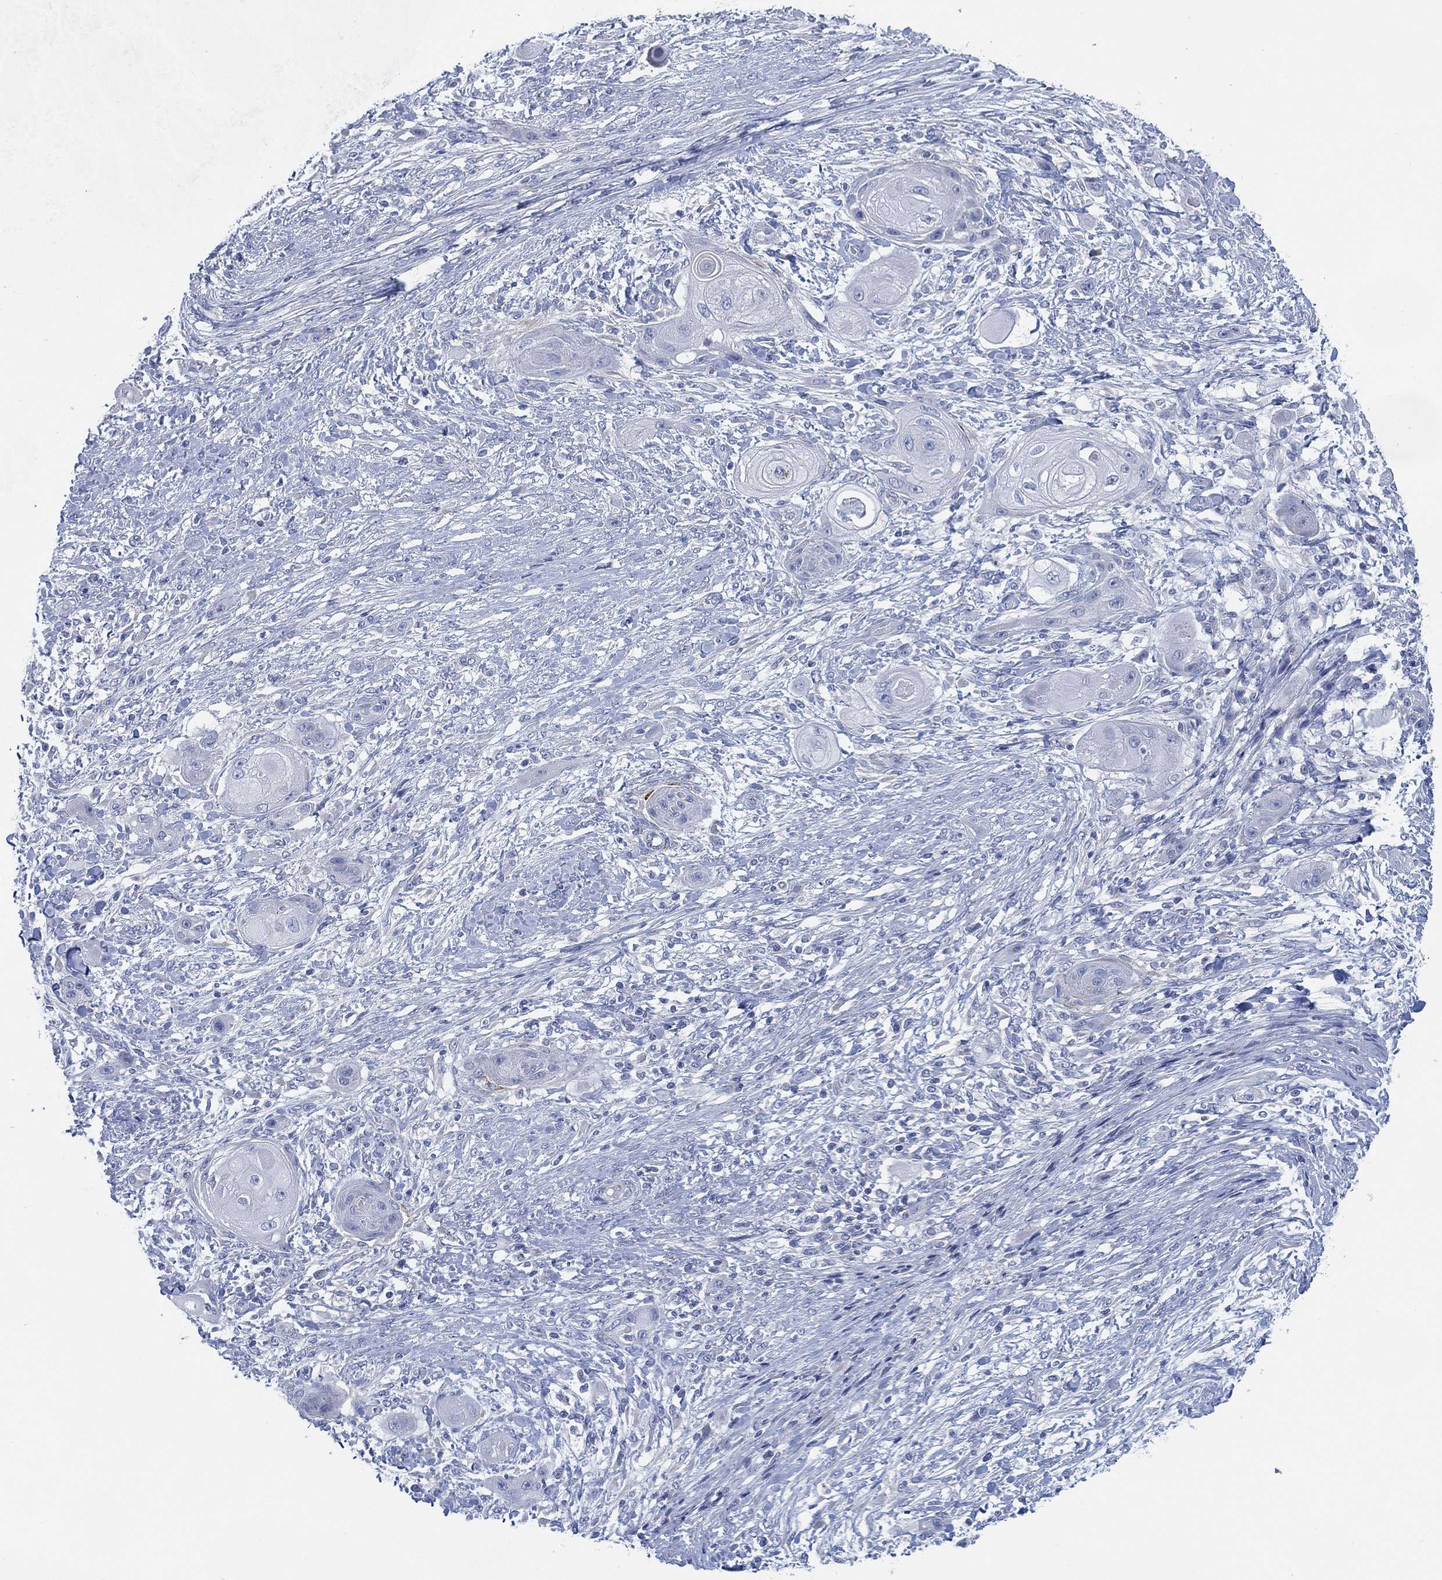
{"staining": {"intensity": "negative", "quantity": "none", "location": "none"}, "tissue": "skin cancer", "cell_type": "Tumor cells", "image_type": "cancer", "snomed": [{"axis": "morphology", "description": "Squamous cell carcinoma, NOS"}, {"axis": "topography", "description": "Skin"}], "caption": "Tumor cells show no significant staining in skin cancer.", "gene": "ADAD2", "patient": {"sex": "male", "age": 62}}